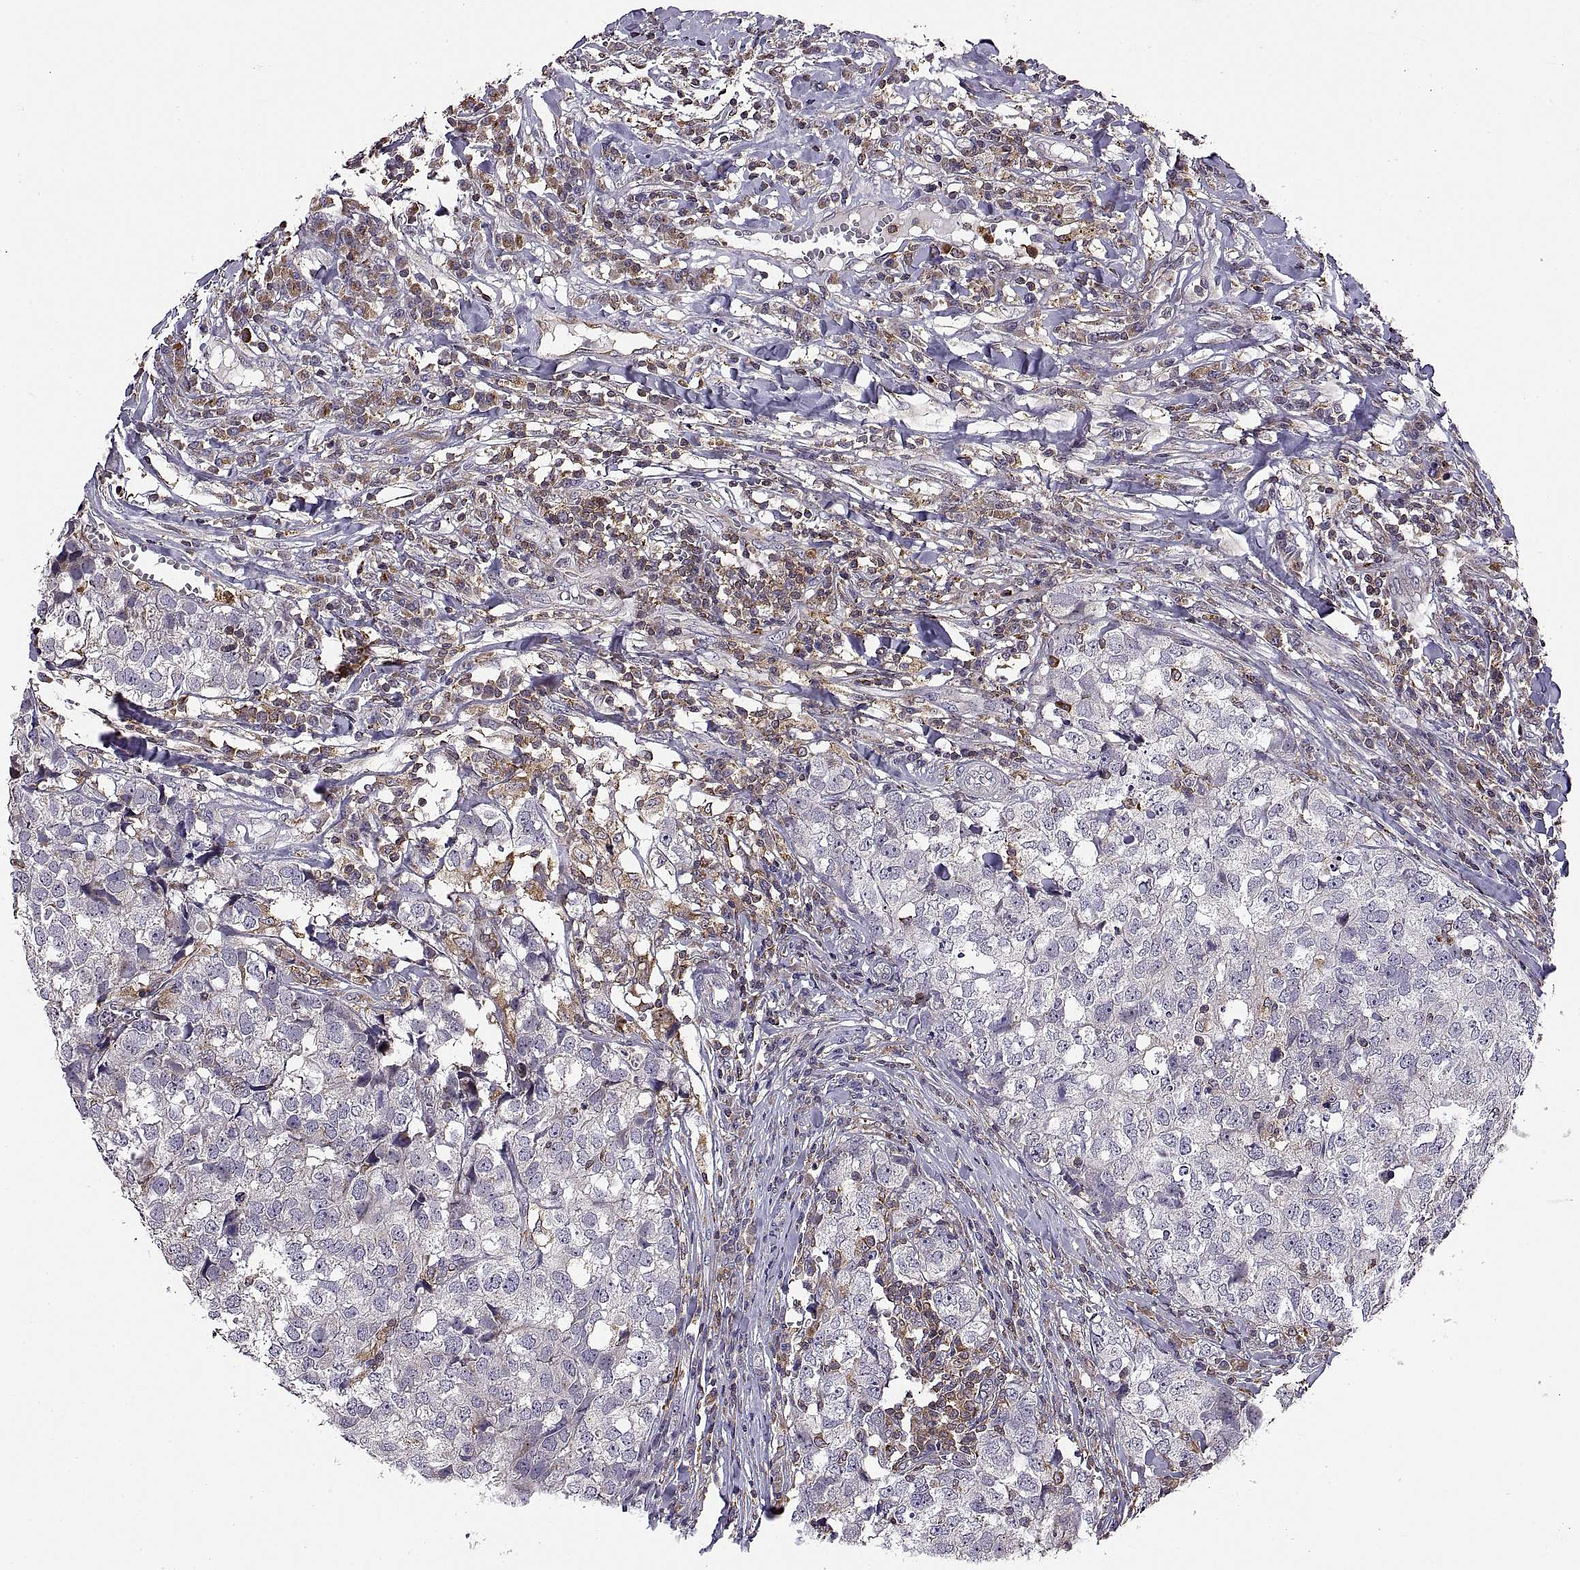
{"staining": {"intensity": "negative", "quantity": "none", "location": "none"}, "tissue": "breast cancer", "cell_type": "Tumor cells", "image_type": "cancer", "snomed": [{"axis": "morphology", "description": "Duct carcinoma"}, {"axis": "topography", "description": "Breast"}], "caption": "Breast intraductal carcinoma was stained to show a protein in brown. There is no significant staining in tumor cells.", "gene": "ACAP1", "patient": {"sex": "female", "age": 30}}